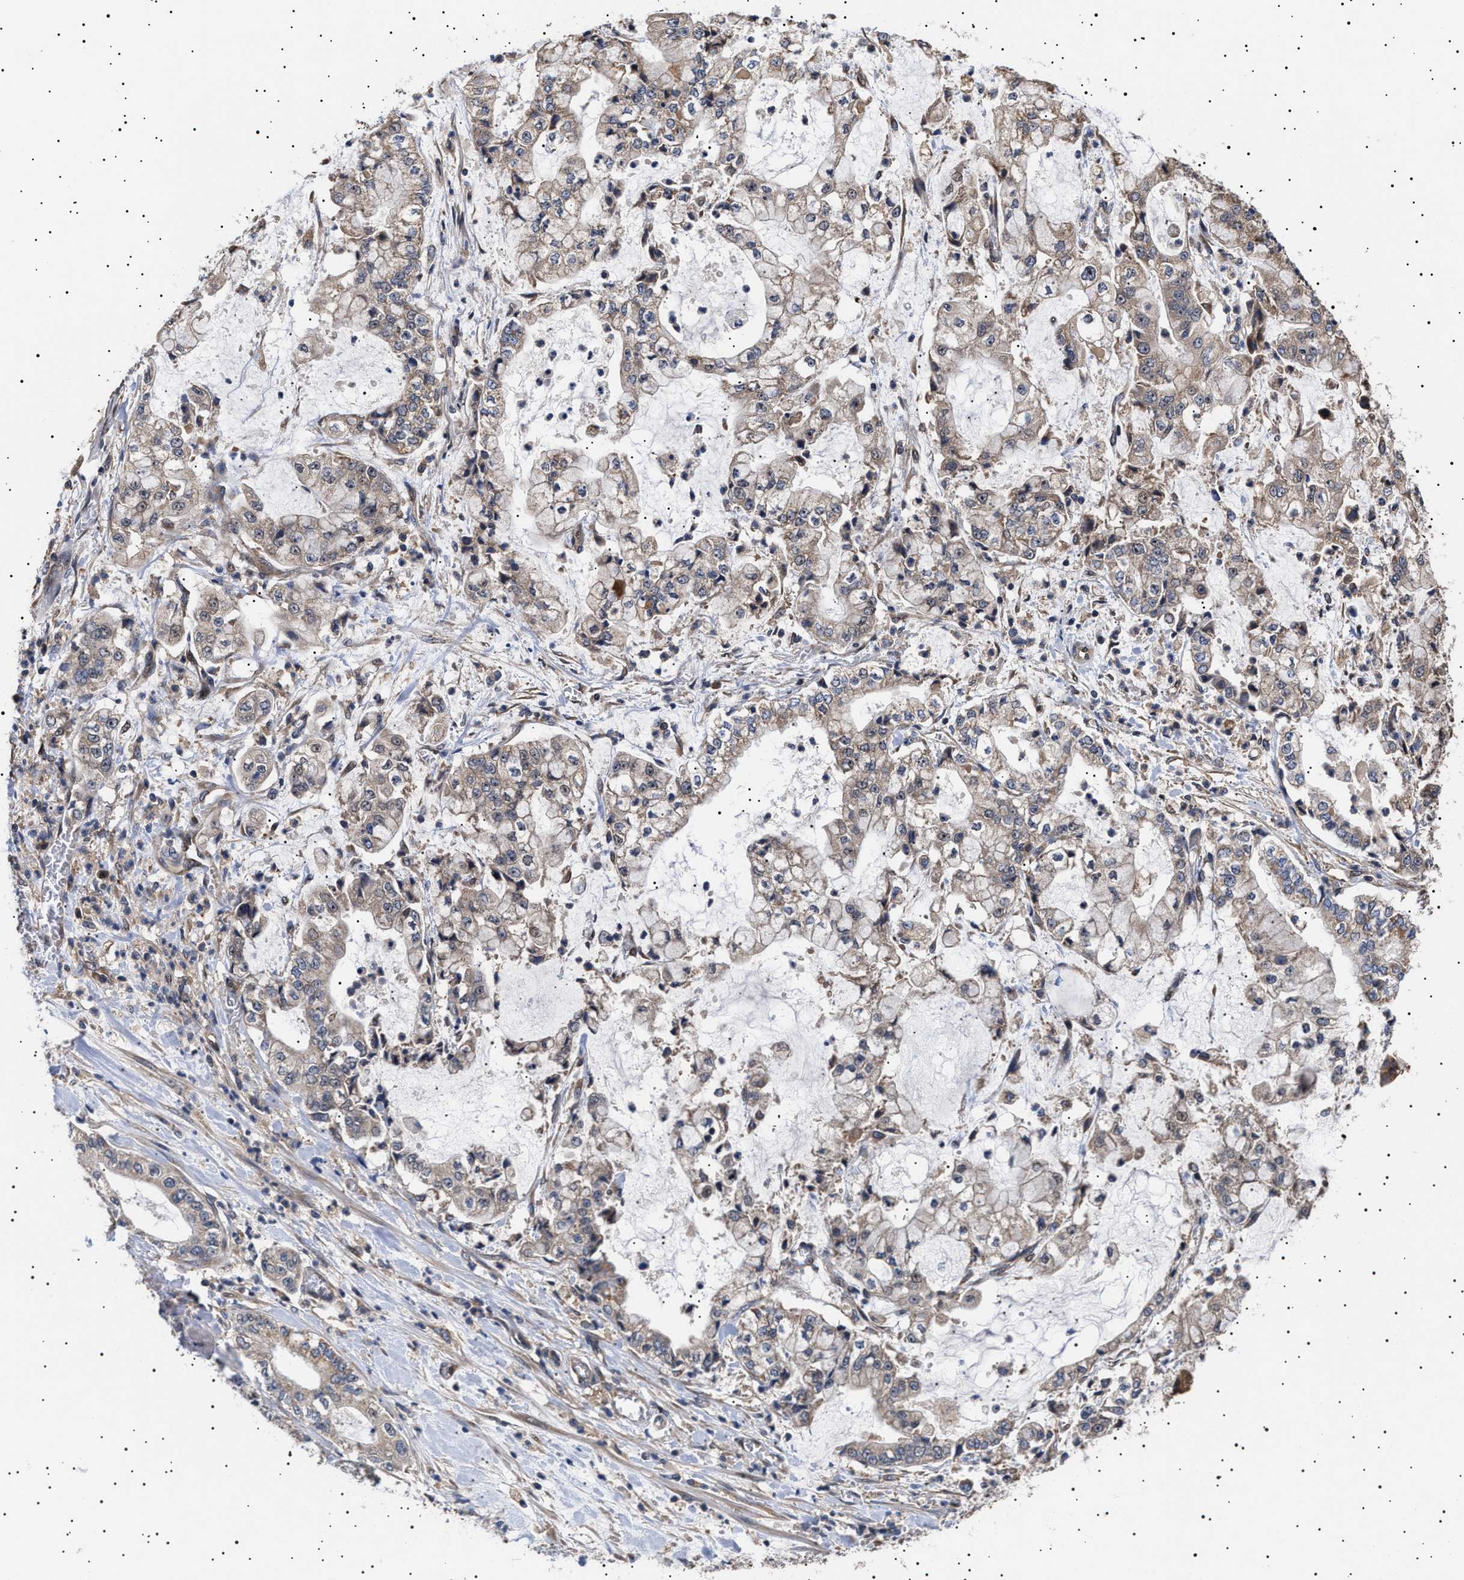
{"staining": {"intensity": "weak", "quantity": "<25%", "location": "cytoplasmic/membranous"}, "tissue": "stomach cancer", "cell_type": "Tumor cells", "image_type": "cancer", "snomed": [{"axis": "morphology", "description": "Adenocarcinoma, NOS"}, {"axis": "topography", "description": "Stomach"}], "caption": "High power microscopy image of an immunohistochemistry histopathology image of adenocarcinoma (stomach), revealing no significant staining in tumor cells.", "gene": "KRBA1", "patient": {"sex": "male", "age": 76}}